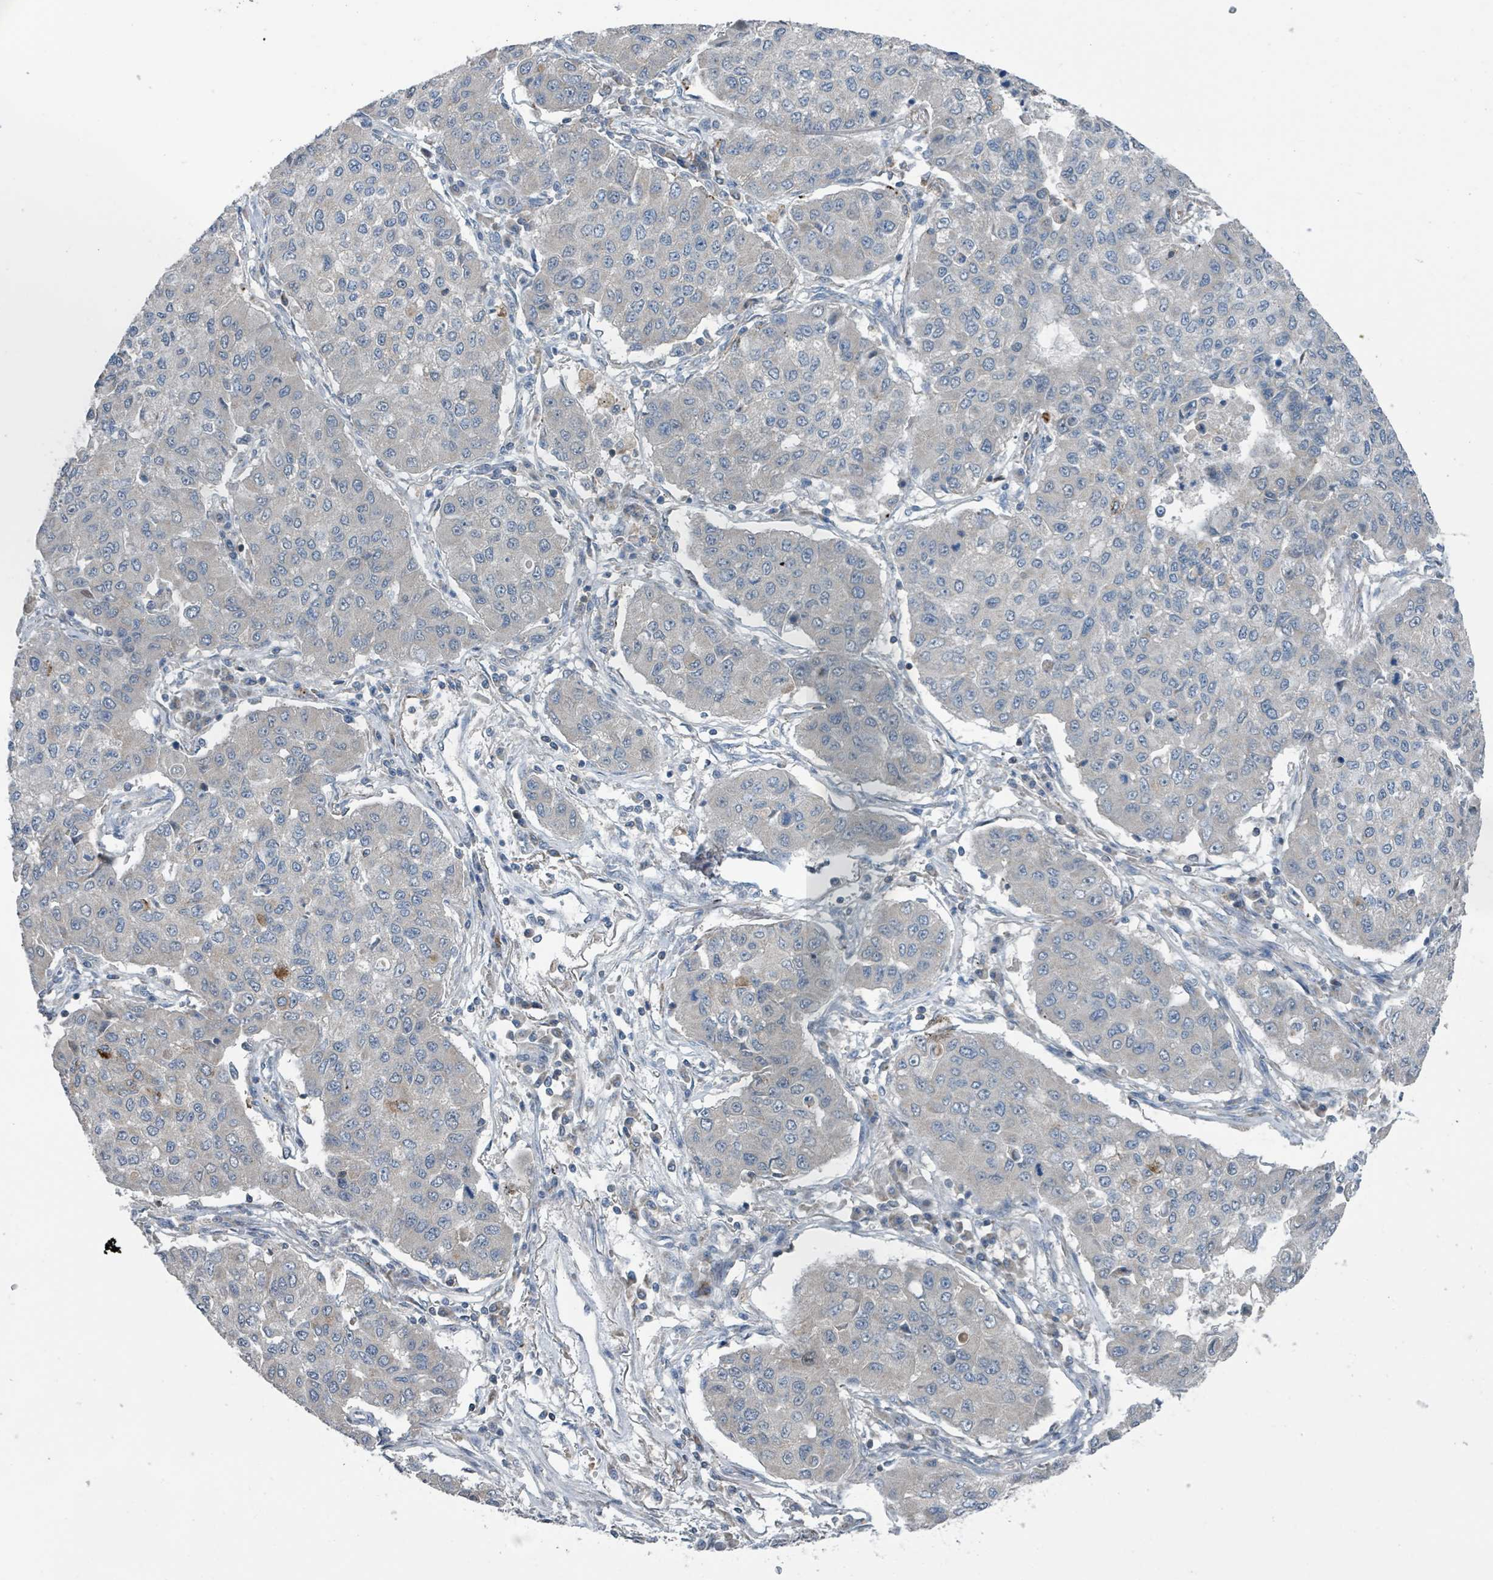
{"staining": {"intensity": "negative", "quantity": "none", "location": "none"}, "tissue": "lung cancer", "cell_type": "Tumor cells", "image_type": "cancer", "snomed": [{"axis": "morphology", "description": "Squamous cell carcinoma, NOS"}, {"axis": "topography", "description": "Lung"}], "caption": "The micrograph shows no significant expression in tumor cells of lung cancer (squamous cell carcinoma). (DAB (3,3'-diaminobenzidine) immunohistochemistry with hematoxylin counter stain).", "gene": "ACBD4", "patient": {"sex": "male", "age": 74}}